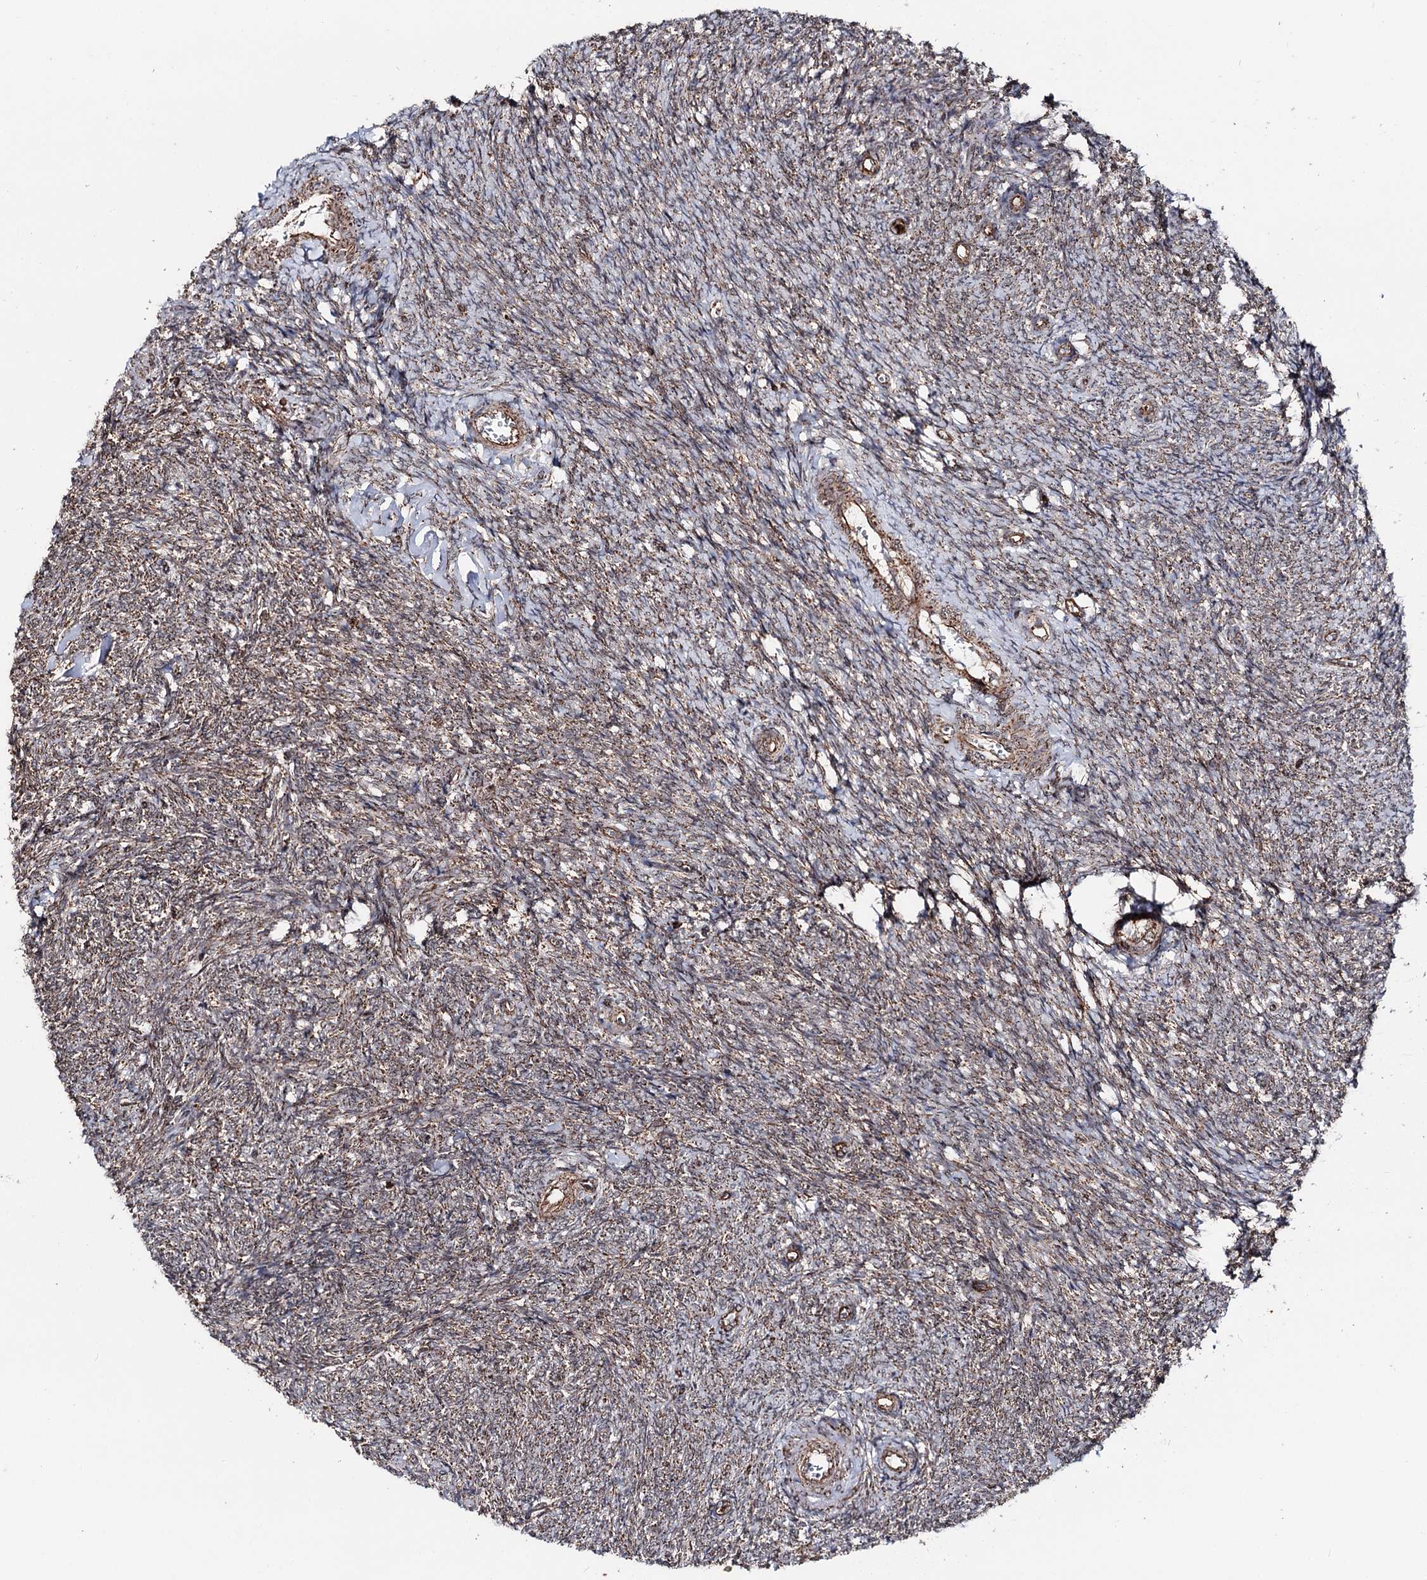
{"staining": {"intensity": "moderate", "quantity": "<25%", "location": "cytoplasmic/membranous"}, "tissue": "ovary", "cell_type": "Ovarian stroma cells", "image_type": "normal", "snomed": [{"axis": "morphology", "description": "Normal tissue, NOS"}, {"axis": "topography", "description": "Ovary"}], "caption": "IHC photomicrograph of unremarkable ovary: ovary stained using immunohistochemistry displays low levels of moderate protein expression localized specifically in the cytoplasmic/membranous of ovarian stroma cells, appearing as a cytoplasmic/membranous brown color.", "gene": "FGFR1OP2", "patient": {"sex": "female", "age": 44}}